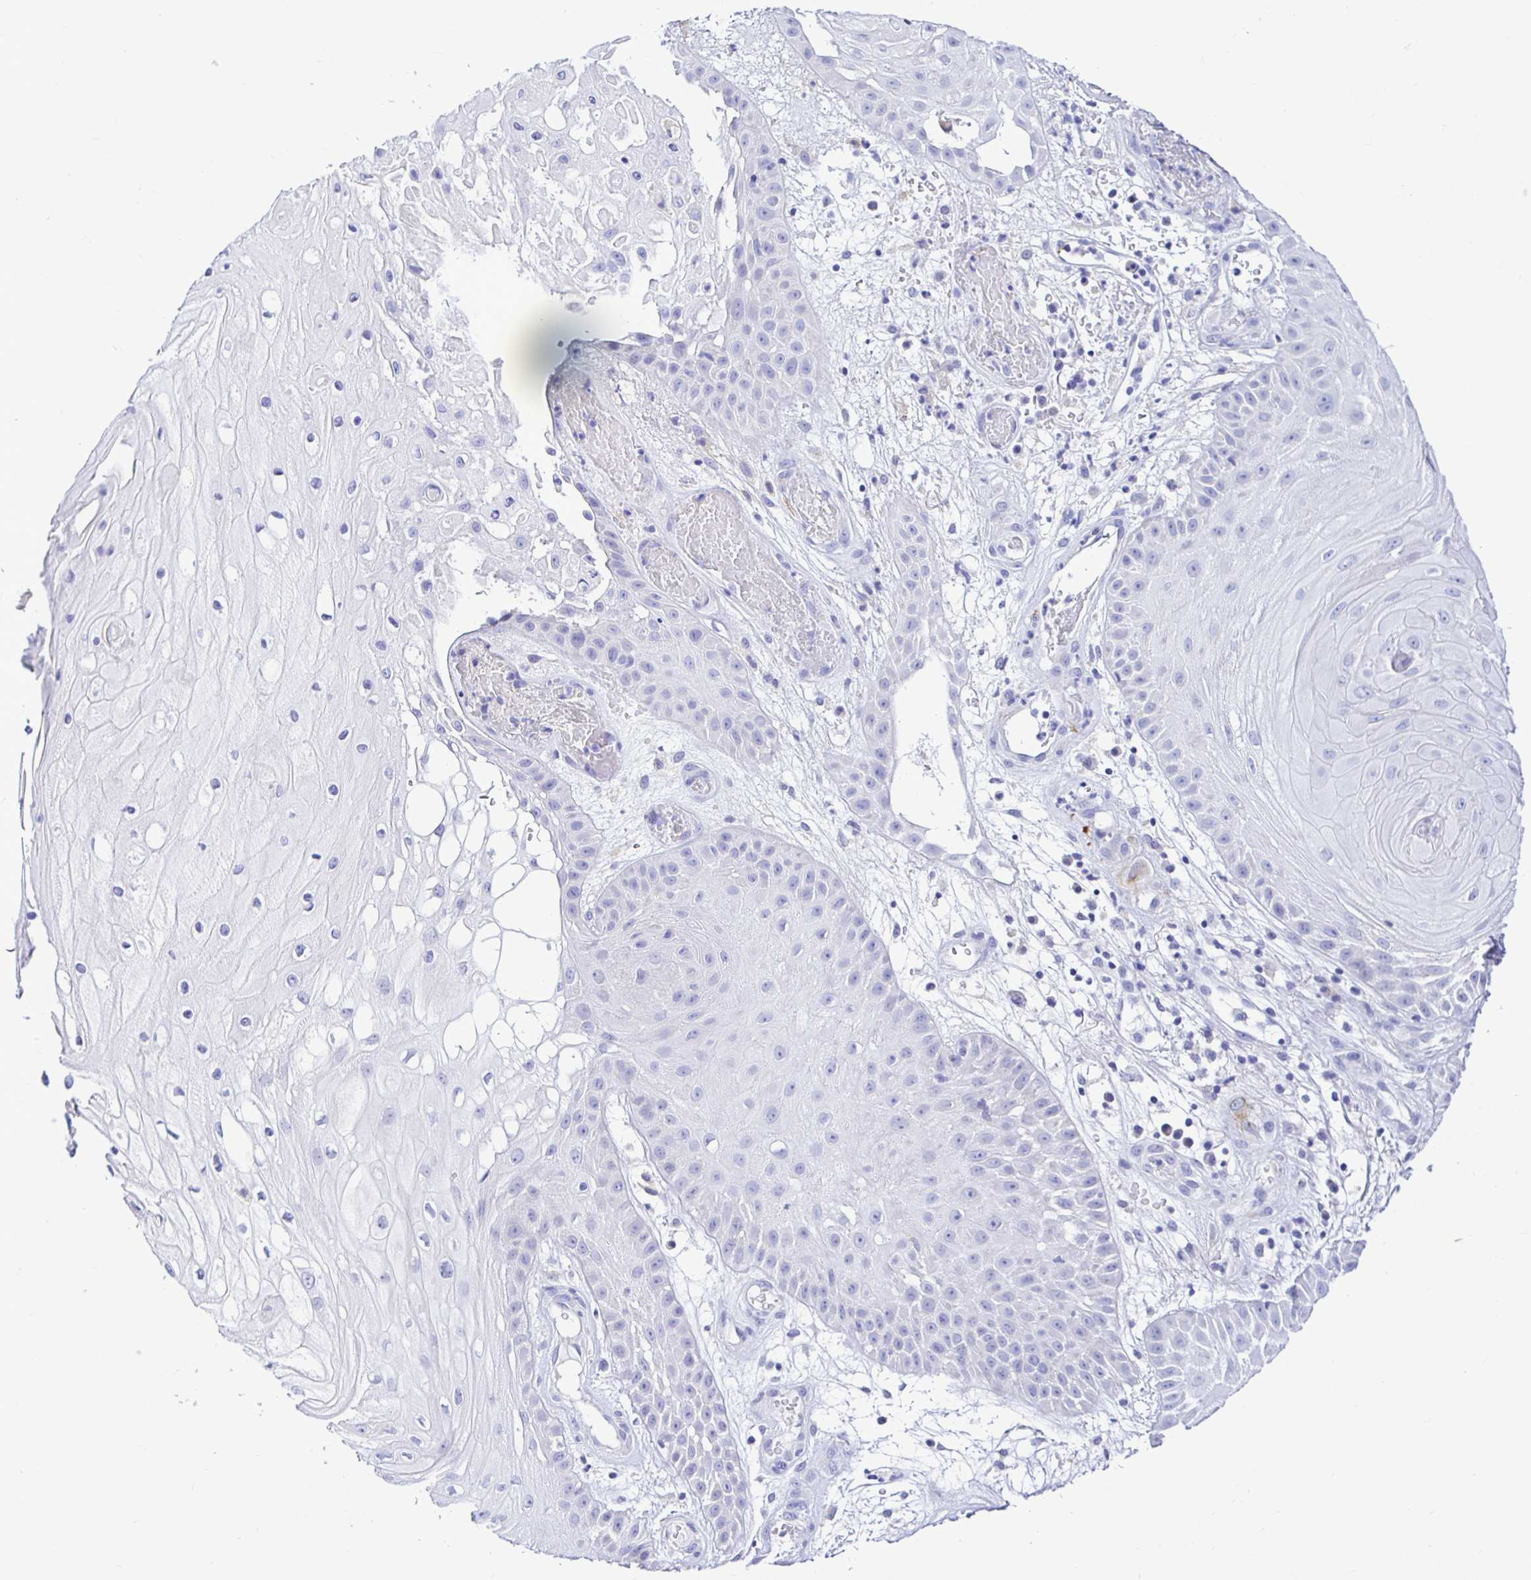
{"staining": {"intensity": "negative", "quantity": "none", "location": "none"}, "tissue": "skin cancer", "cell_type": "Tumor cells", "image_type": "cancer", "snomed": [{"axis": "morphology", "description": "Squamous cell carcinoma, NOS"}, {"axis": "topography", "description": "Skin"}], "caption": "The photomicrograph shows no significant positivity in tumor cells of skin squamous cell carcinoma.", "gene": "BACE2", "patient": {"sex": "male", "age": 70}}